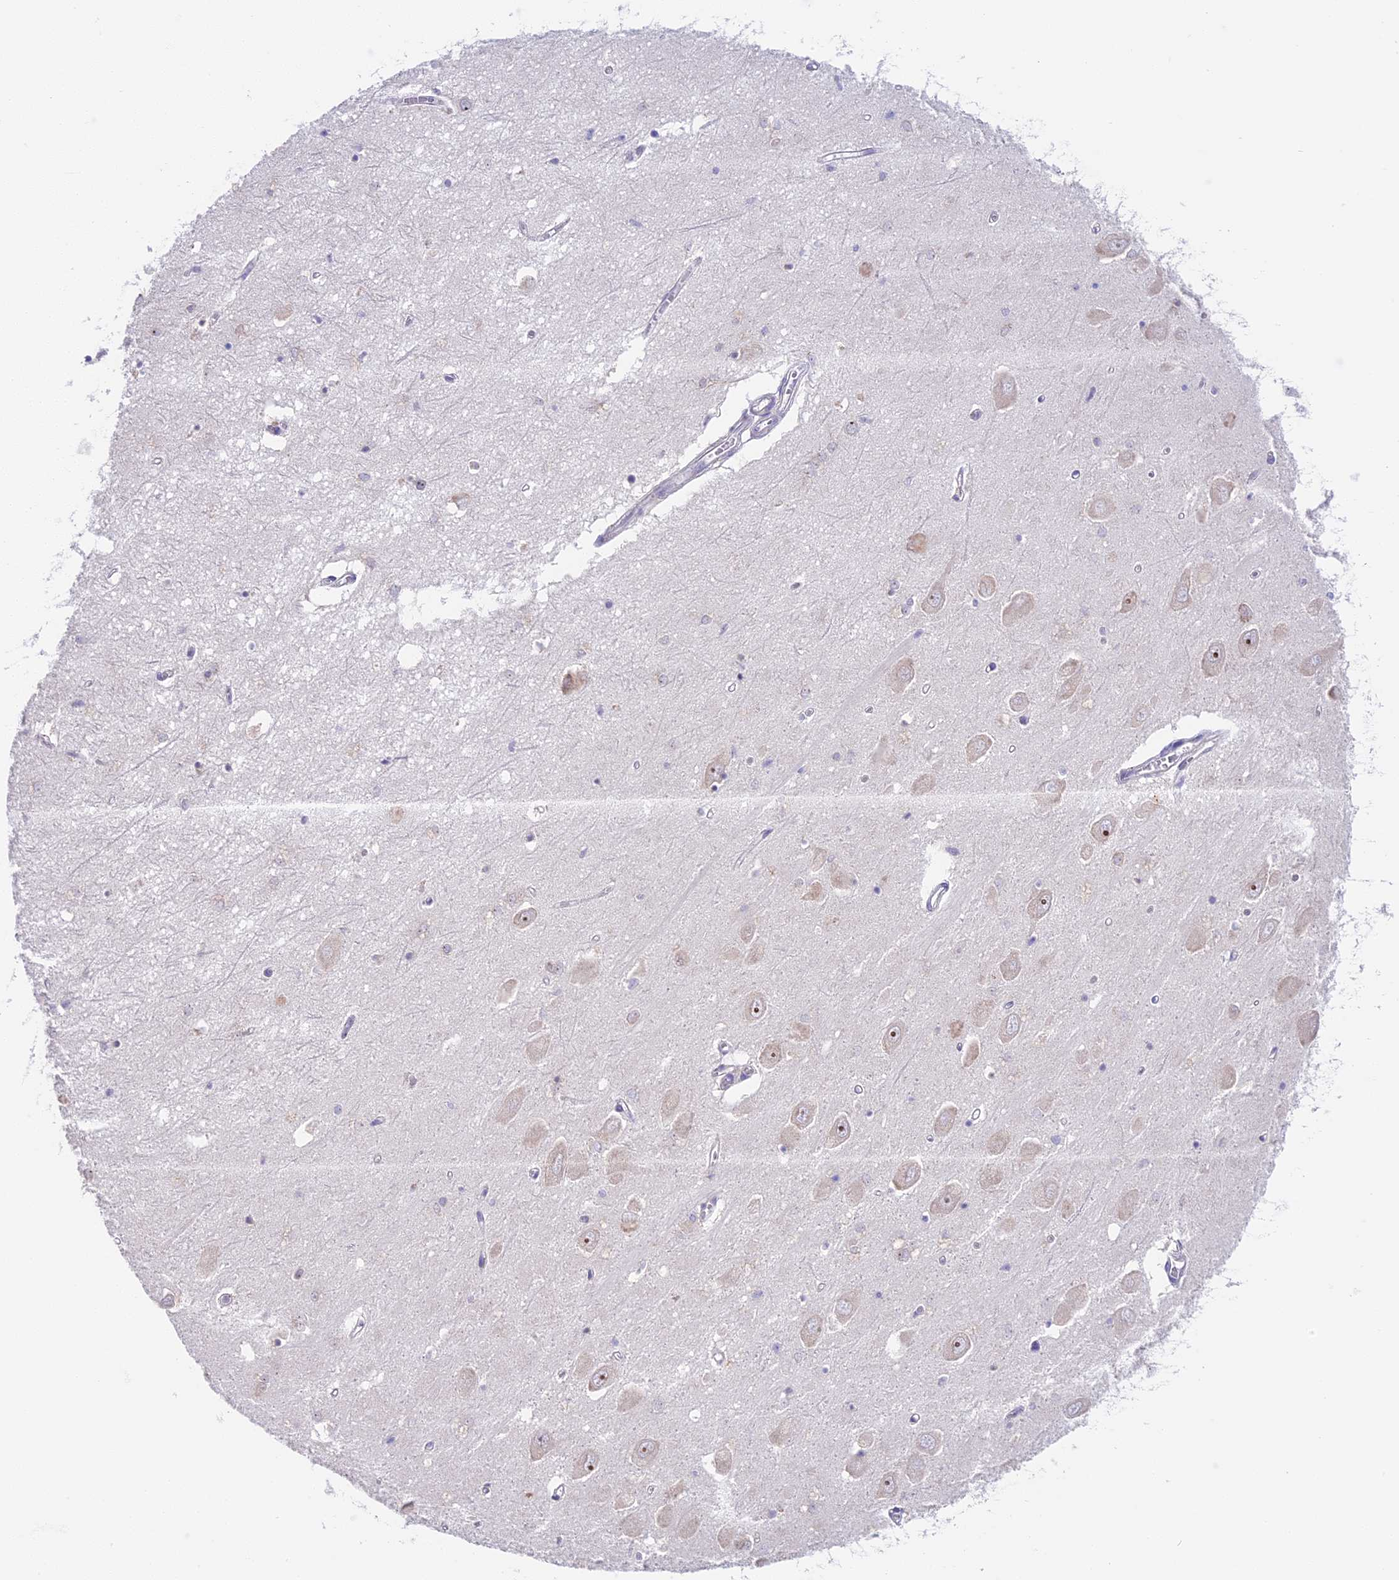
{"staining": {"intensity": "negative", "quantity": "none", "location": "none"}, "tissue": "hippocampus", "cell_type": "Glial cells", "image_type": "normal", "snomed": [{"axis": "morphology", "description": "Normal tissue, NOS"}, {"axis": "topography", "description": "Hippocampus"}], "caption": "This histopathology image is of unremarkable hippocampus stained with IHC to label a protein in brown with the nuclei are counter-stained blue. There is no staining in glial cells.", "gene": "RAD51", "patient": {"sex": "male", "age": 70}}